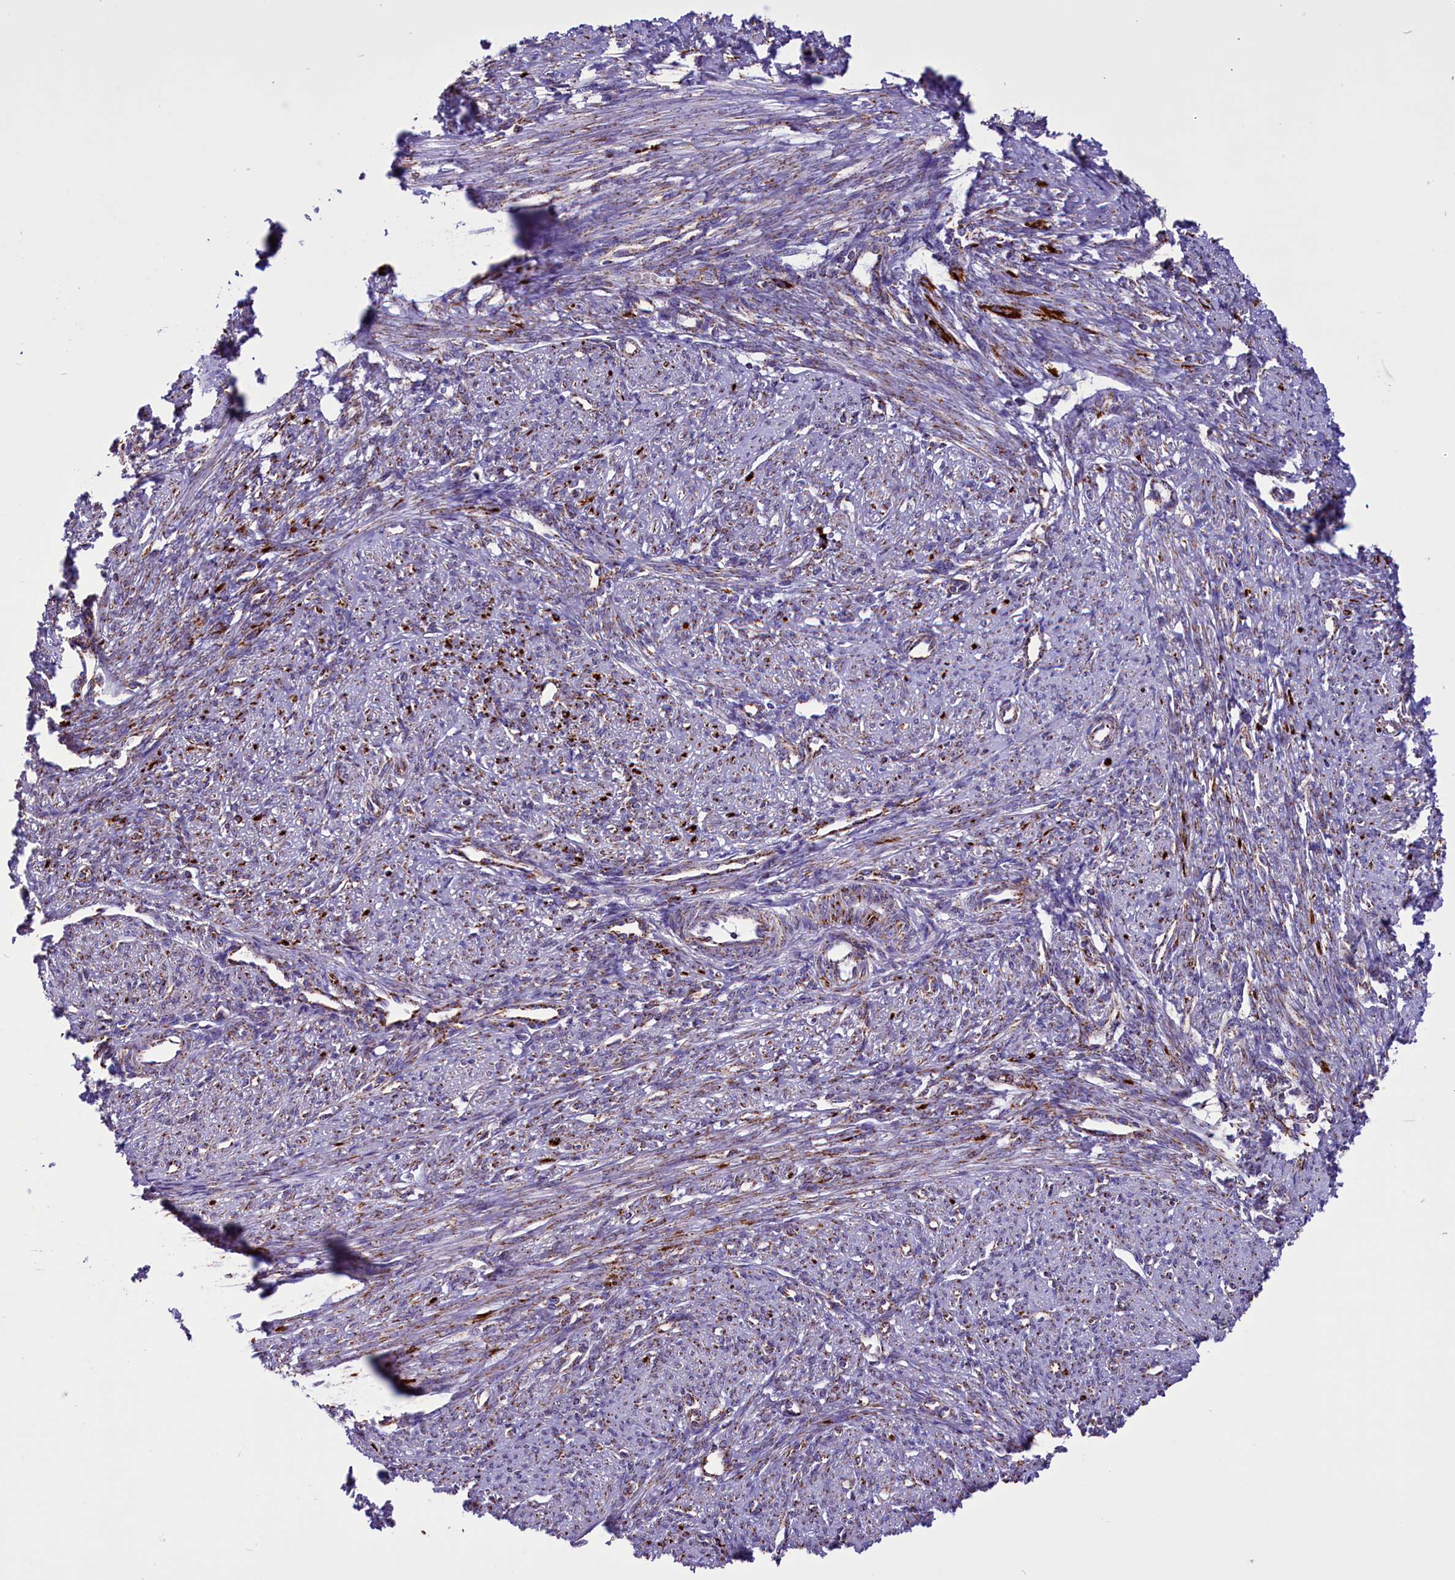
{"staining": {"intensity": "moderate", "quantity": "25%-75%", "location": "cytoplasmic/membranous"}, "tissue": "smooth muscle", "cell_type": "Smooth muscle cells", "image_type": "normal", "snomed": [{"axis": "morphology", "description": "Normal tissue, NOS"}, {"axis": "topography", "description": "Smooth muscle"}, {"axis": "topography", "description": "Uterus"}], "caption": "Brown immunohistochemical staining in benign smooth muscle reveals moderate cytoplasmic/membranous expression in about 25%-75% of smooth muscle cells.", "gene": "ICA1L", "patient": {"sex": "female", "age": 59}}